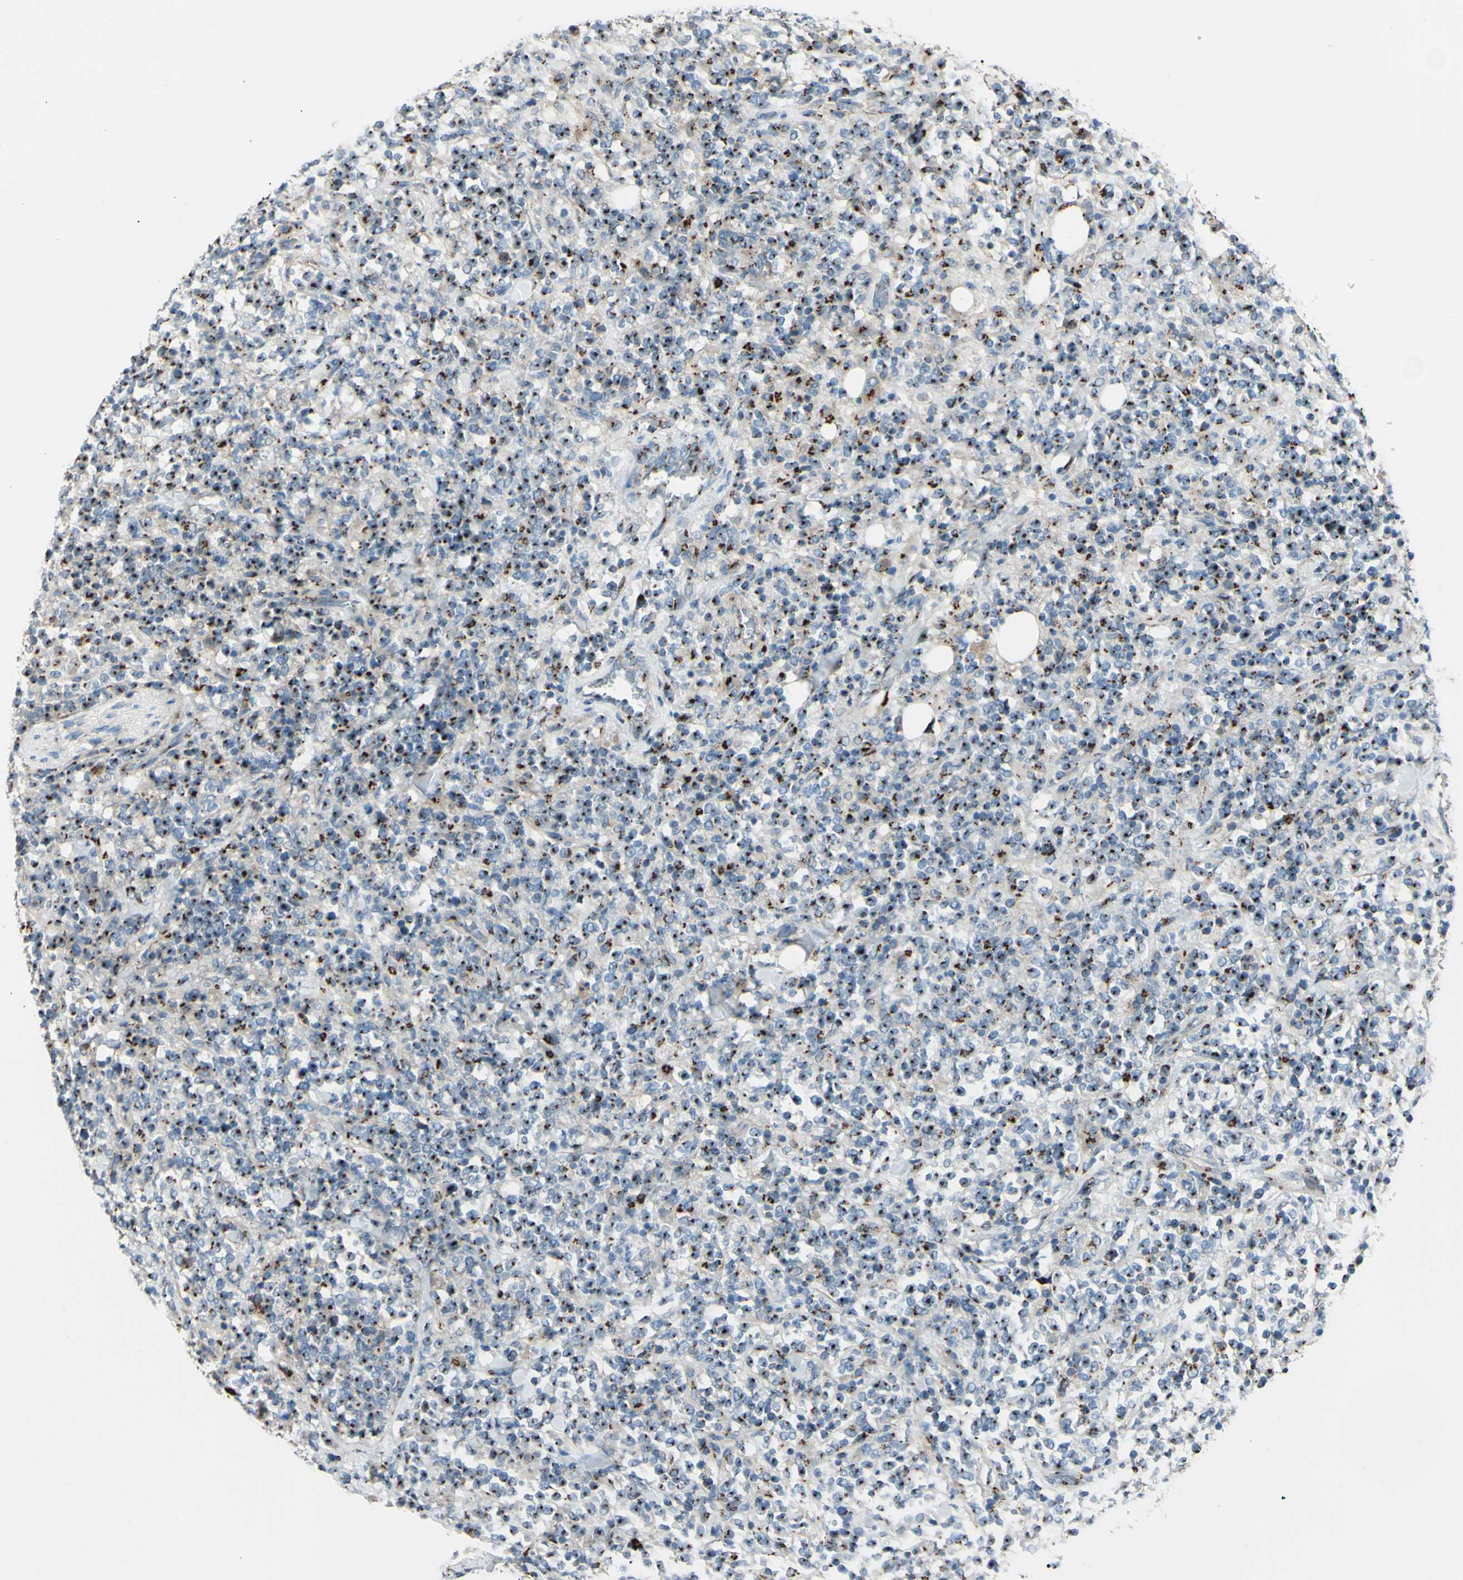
{"staining": {"intensity": "strong", "quantity": ">75%", "location": "cytoplasmic/membranous"}, "tissue": "lymphoma", "cell_type": "Tumor cells", "image_type": "cancer", "snomed": [{"axis": "morphology", "description": "Malignant lymphoma, non-Hodgkin's type, High grade"}, {"axis": "topography", "description": "Soft tissue"}], "caption": "There is high levels of strong cytoplasmic/membranous expression in tumor cells of high-grade malignant lymphoma, non-Hodgkin's type, as demonstrated by immunohistochemical staining (brown color).", "gene": "B4GALT1", "patient": {"sex": "male", "age": 18}}